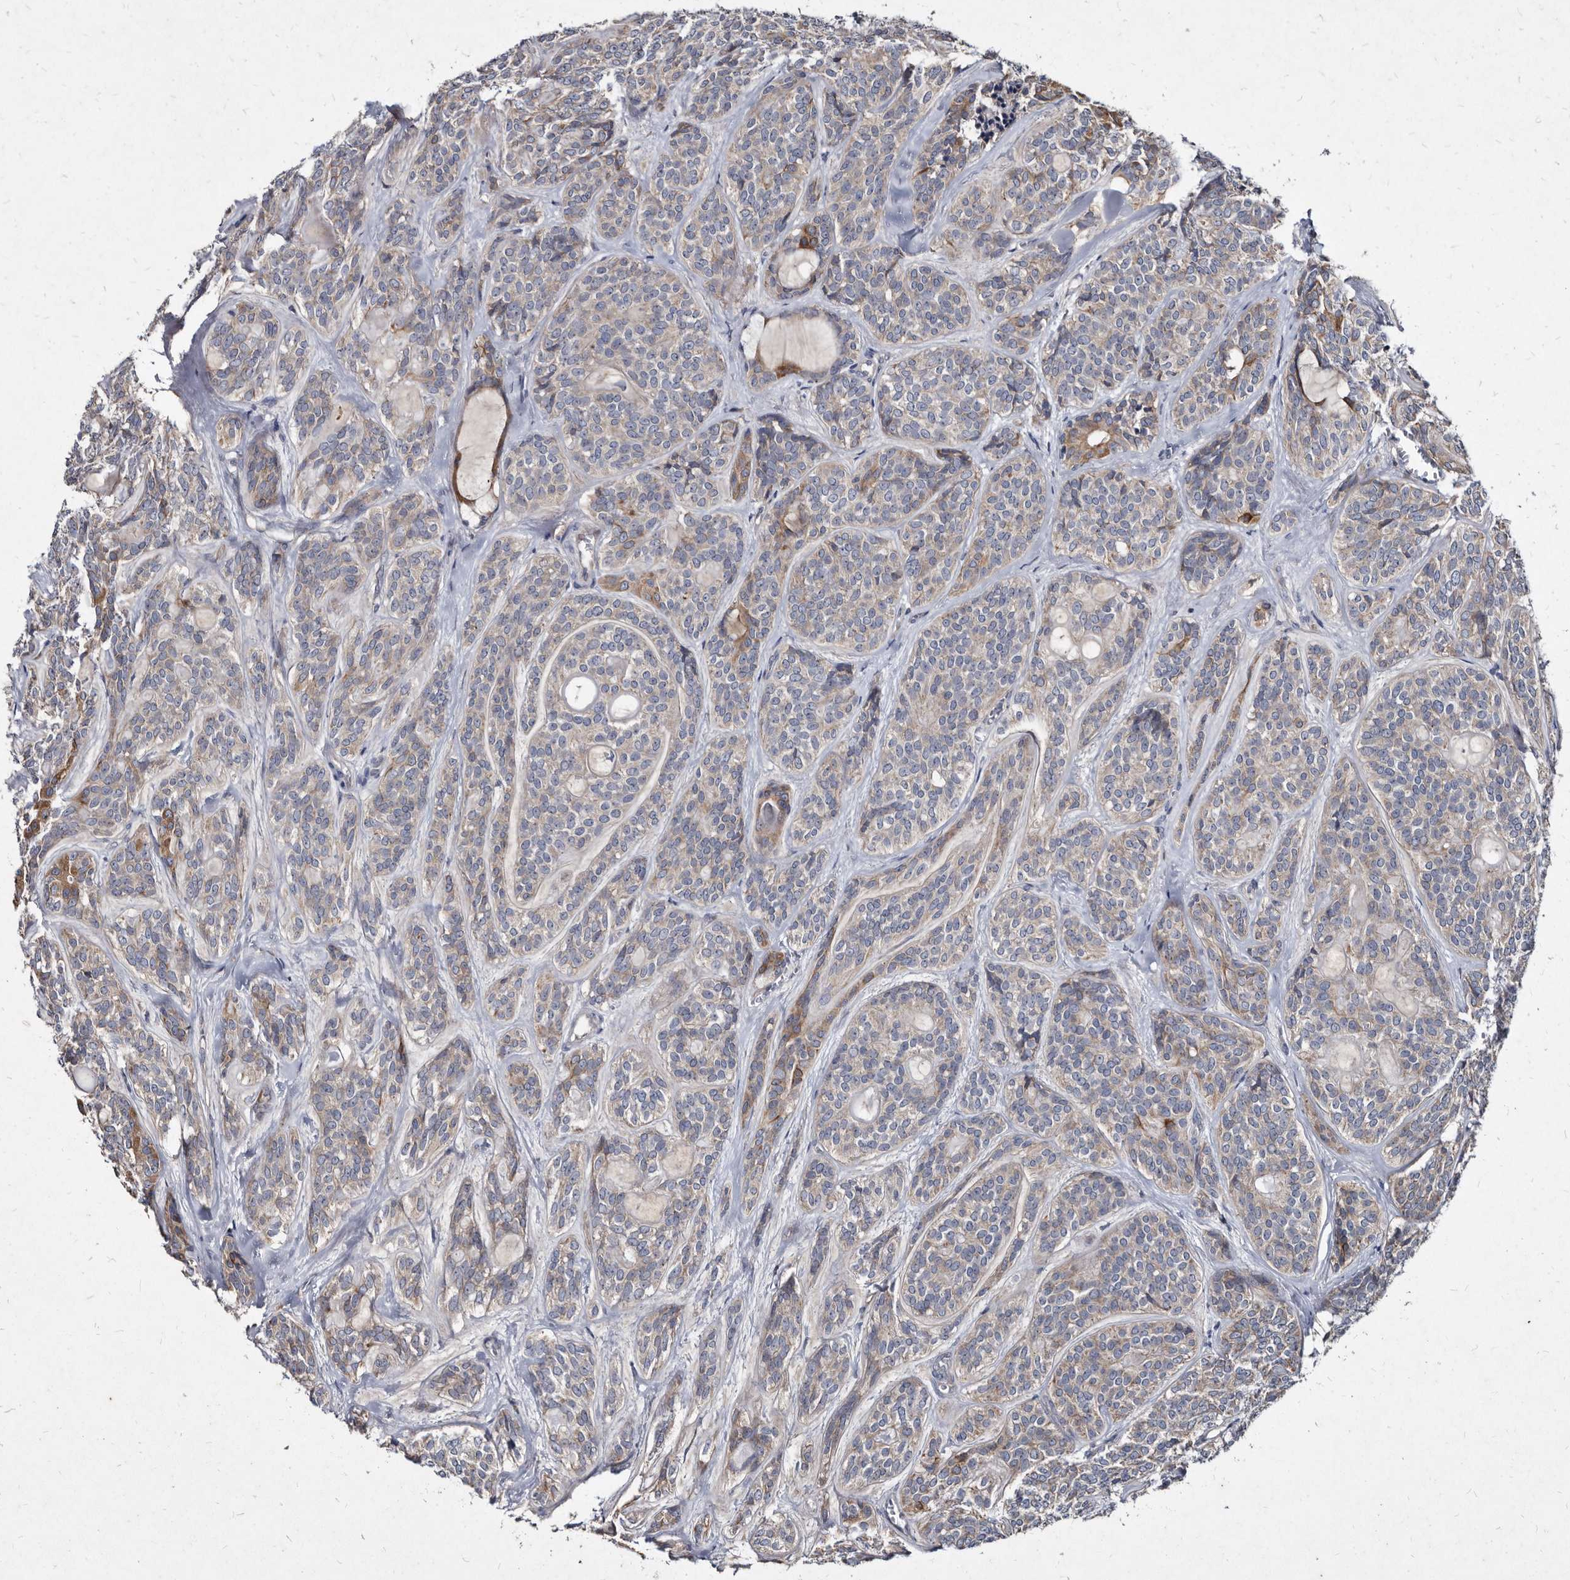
{"staining": {"intensity": "moderate", "quantity": "<25%", "location": "cytoplasmic/membranous"}, "tissue": "head and neck cancer", "cell_type": "Tumor cells", "image_type": "cancer", "snomed": [{"axis": "morphology", "description": "Adenocarcinoma, NOS"}, {"axis": "topography", "description": "Head-Neck"}], "caption": "This histopathology image reveals immunohistochemistry (IHC) staining of human head and neck cancer (adenocarcinoma), with low moderate cytoplasmic/membranous staining in about <25% of tumor cells.", "gene": "YPEL3", "patient": {"sex": "male", "age": 66}}